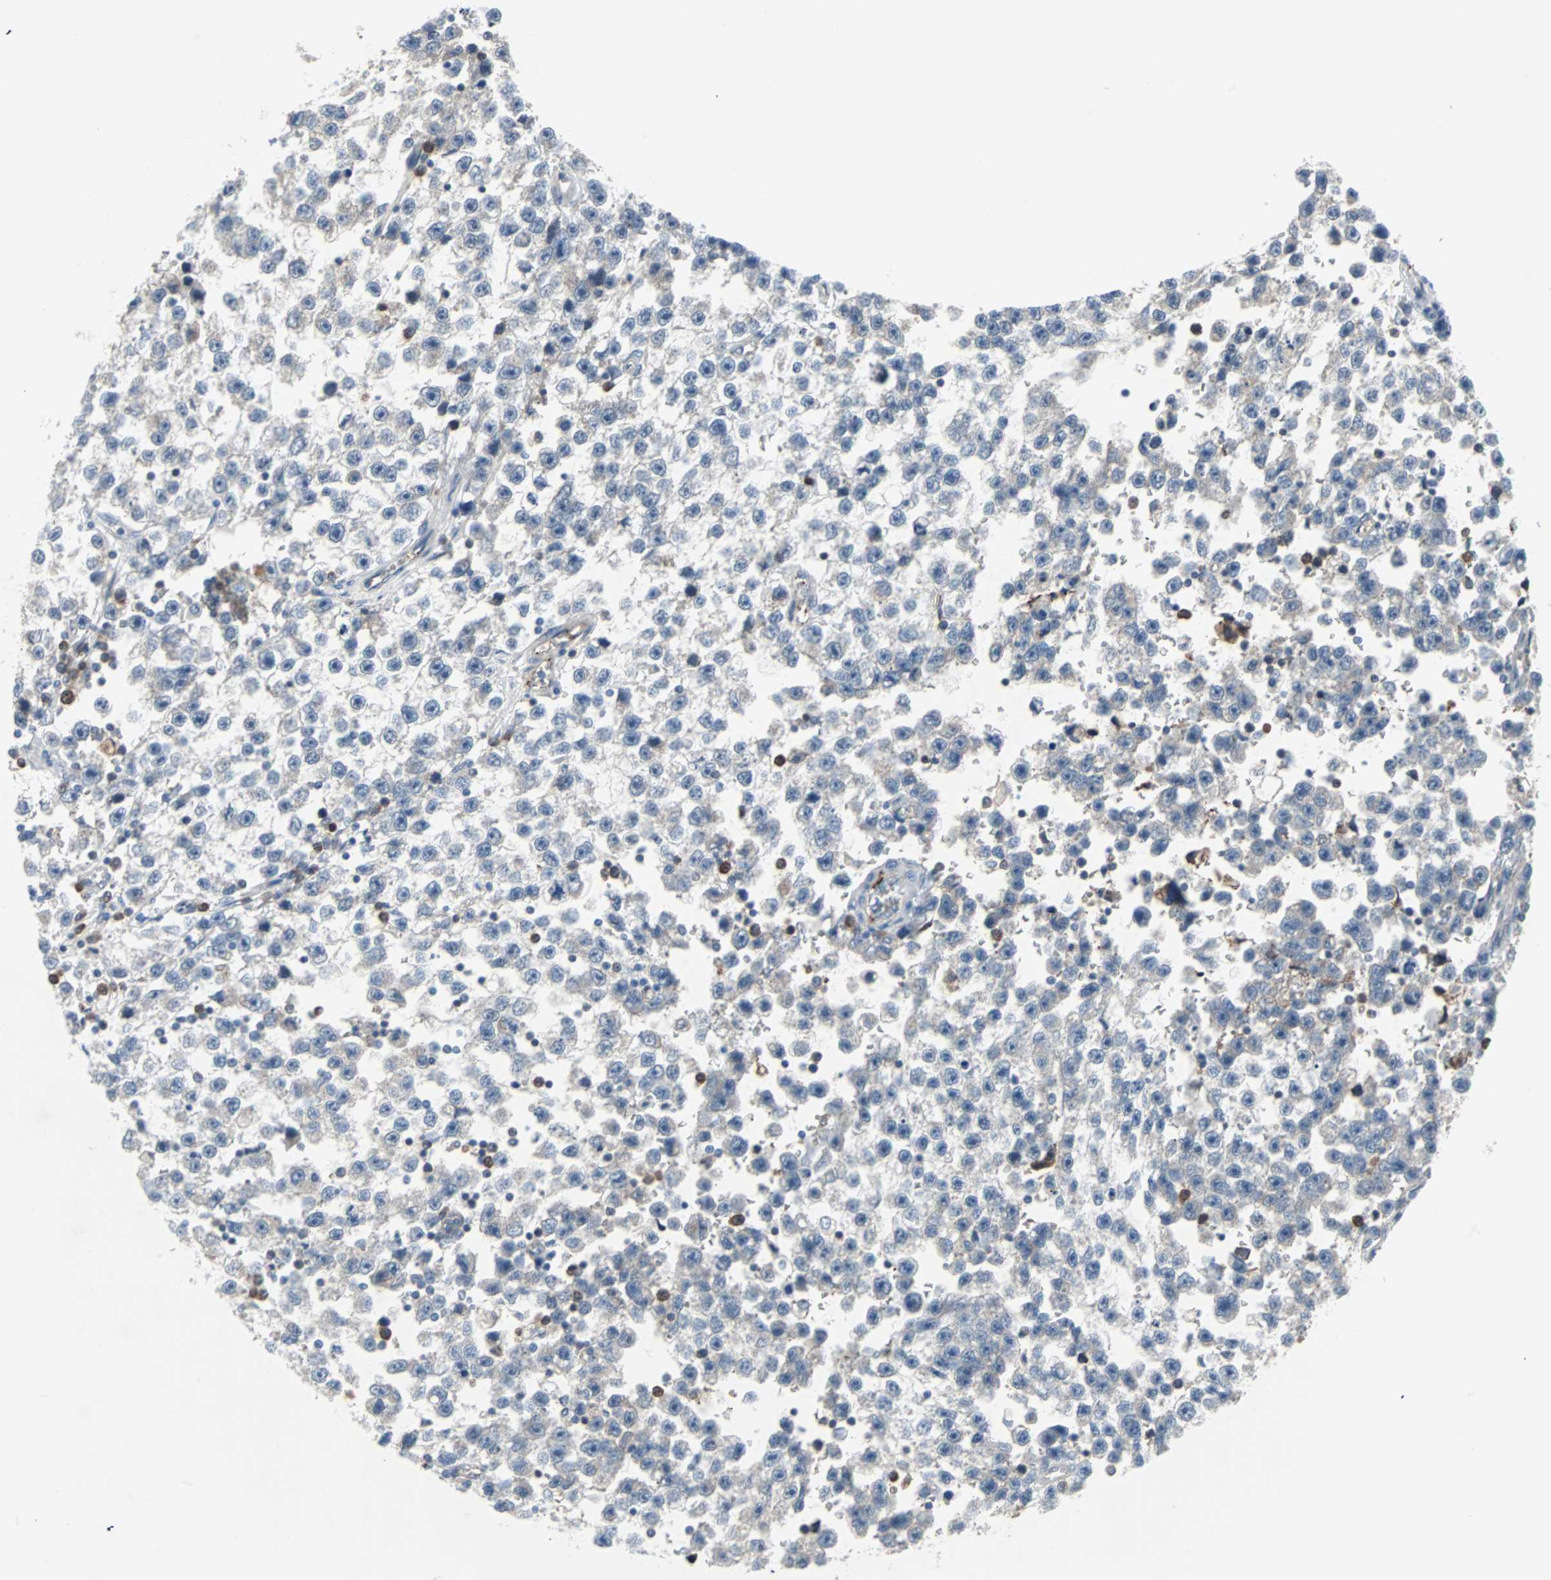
{"staining": {"intensity": "negative", "quantity": "none", "location": "none"}, "tissue": "testis cancer", "cell_type": "Tumor cells", "image_type": "cancer", "snomed": [{"axis": "morphology", "description": "Seminoma, NOS"}, {"axis": "topography", "description": "Testis"}], "caption": "Tumor cells are negative for protein expression in human testis cancer (seminoma).", "gene": "CASP3", "patient": {"sex": "male", "age": 33}}